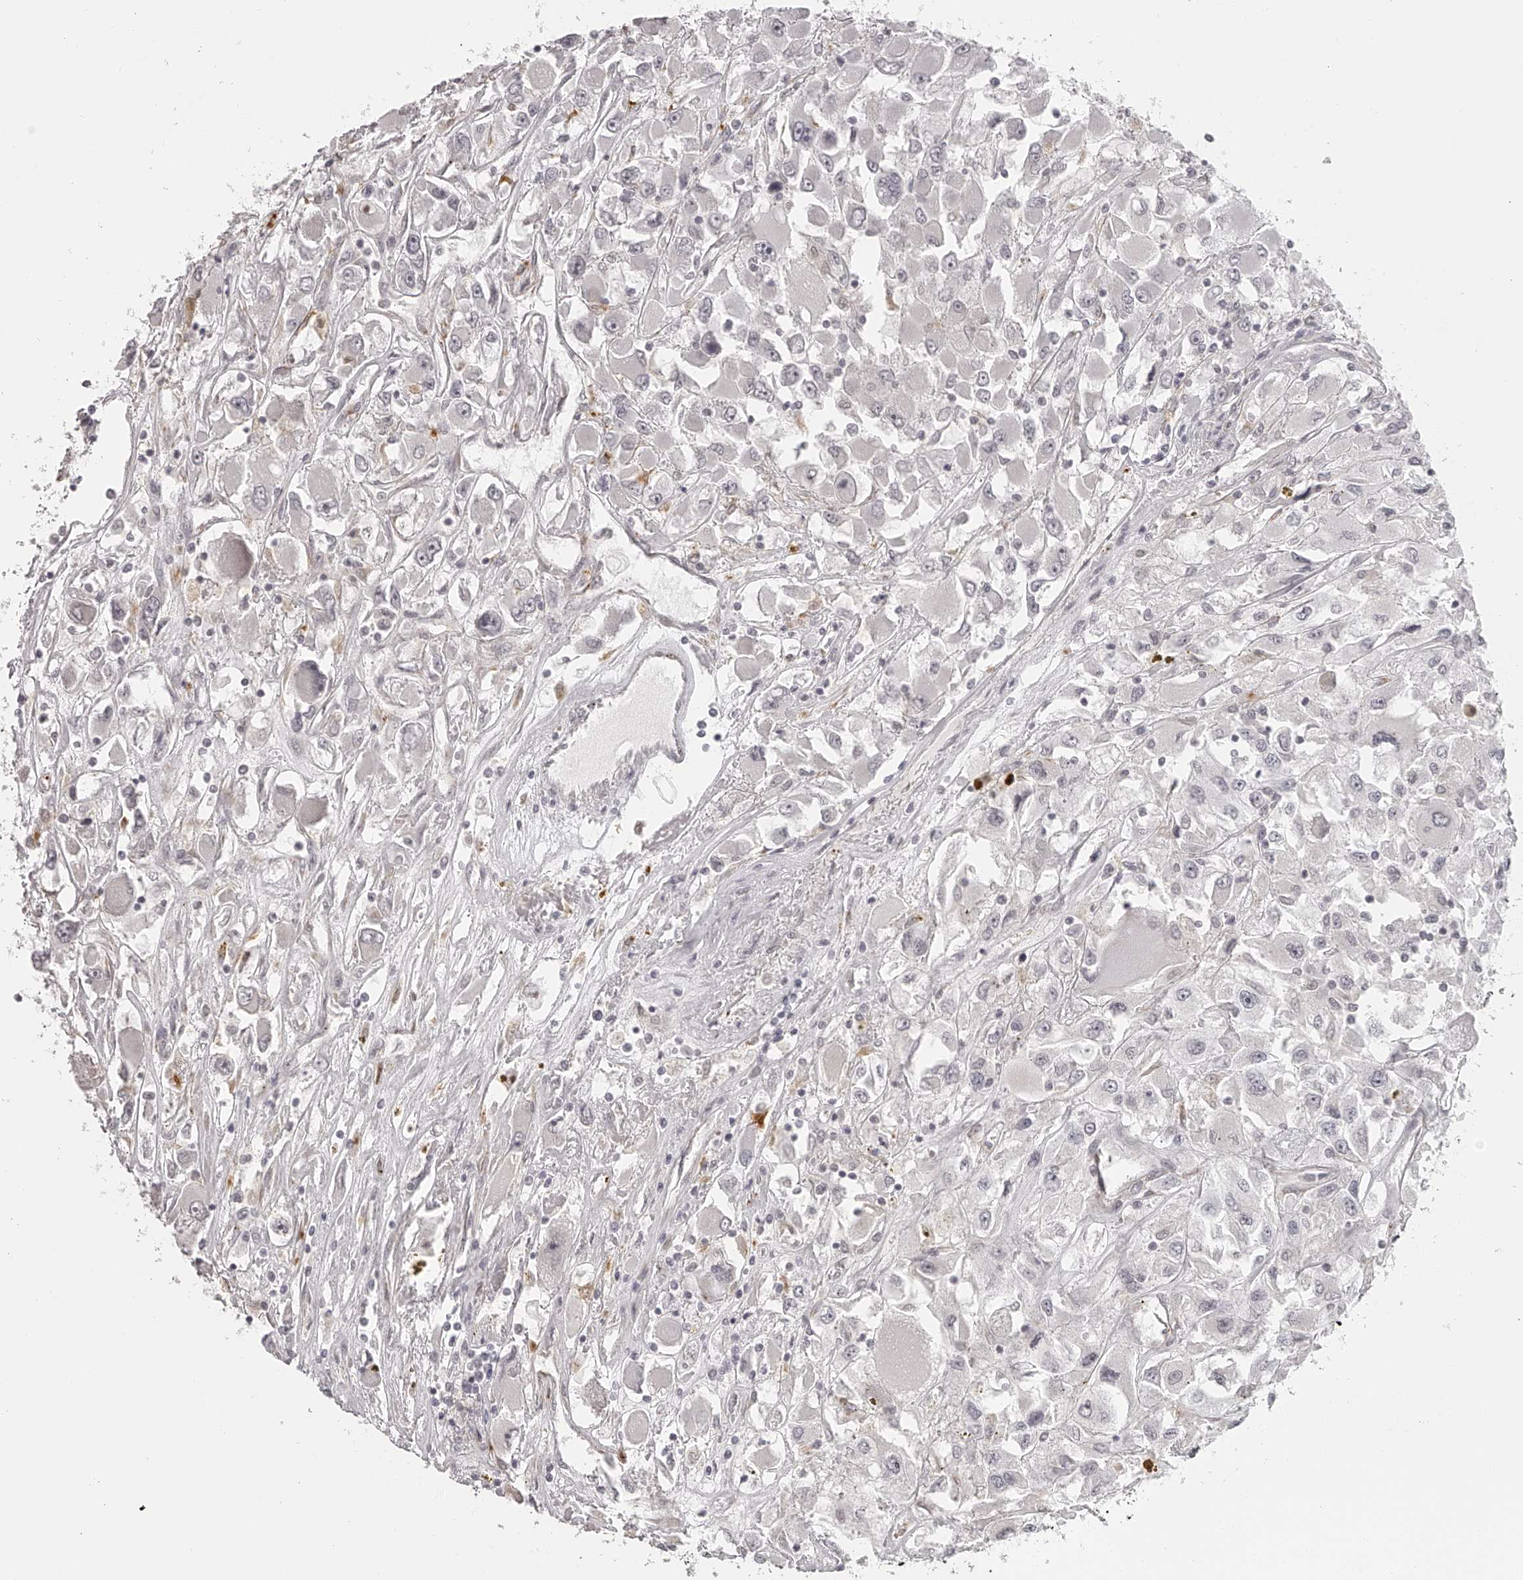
{"staining": {"intensity": "negative", "quantity": "none", "location": "none"}, "tissue": "renal cancer", "cell_type": "Tumor cells", "image_type": "cancer", "snomed": [{"axis": "morphology", "description": "Adenocarcinoma, NOS"}, {"axis": "topography", "description": "Kidney"}], "caption": "This photomicrograph is of renal cancer (adenocarcinoma) stained with immunohistochemistry (IHC) to label a protein in brown with the nuclei are counter-stained blue. There is no positivity in tumor cells.", "gene": "RNF220", "patient": {"sex": "female", "age": 52}}